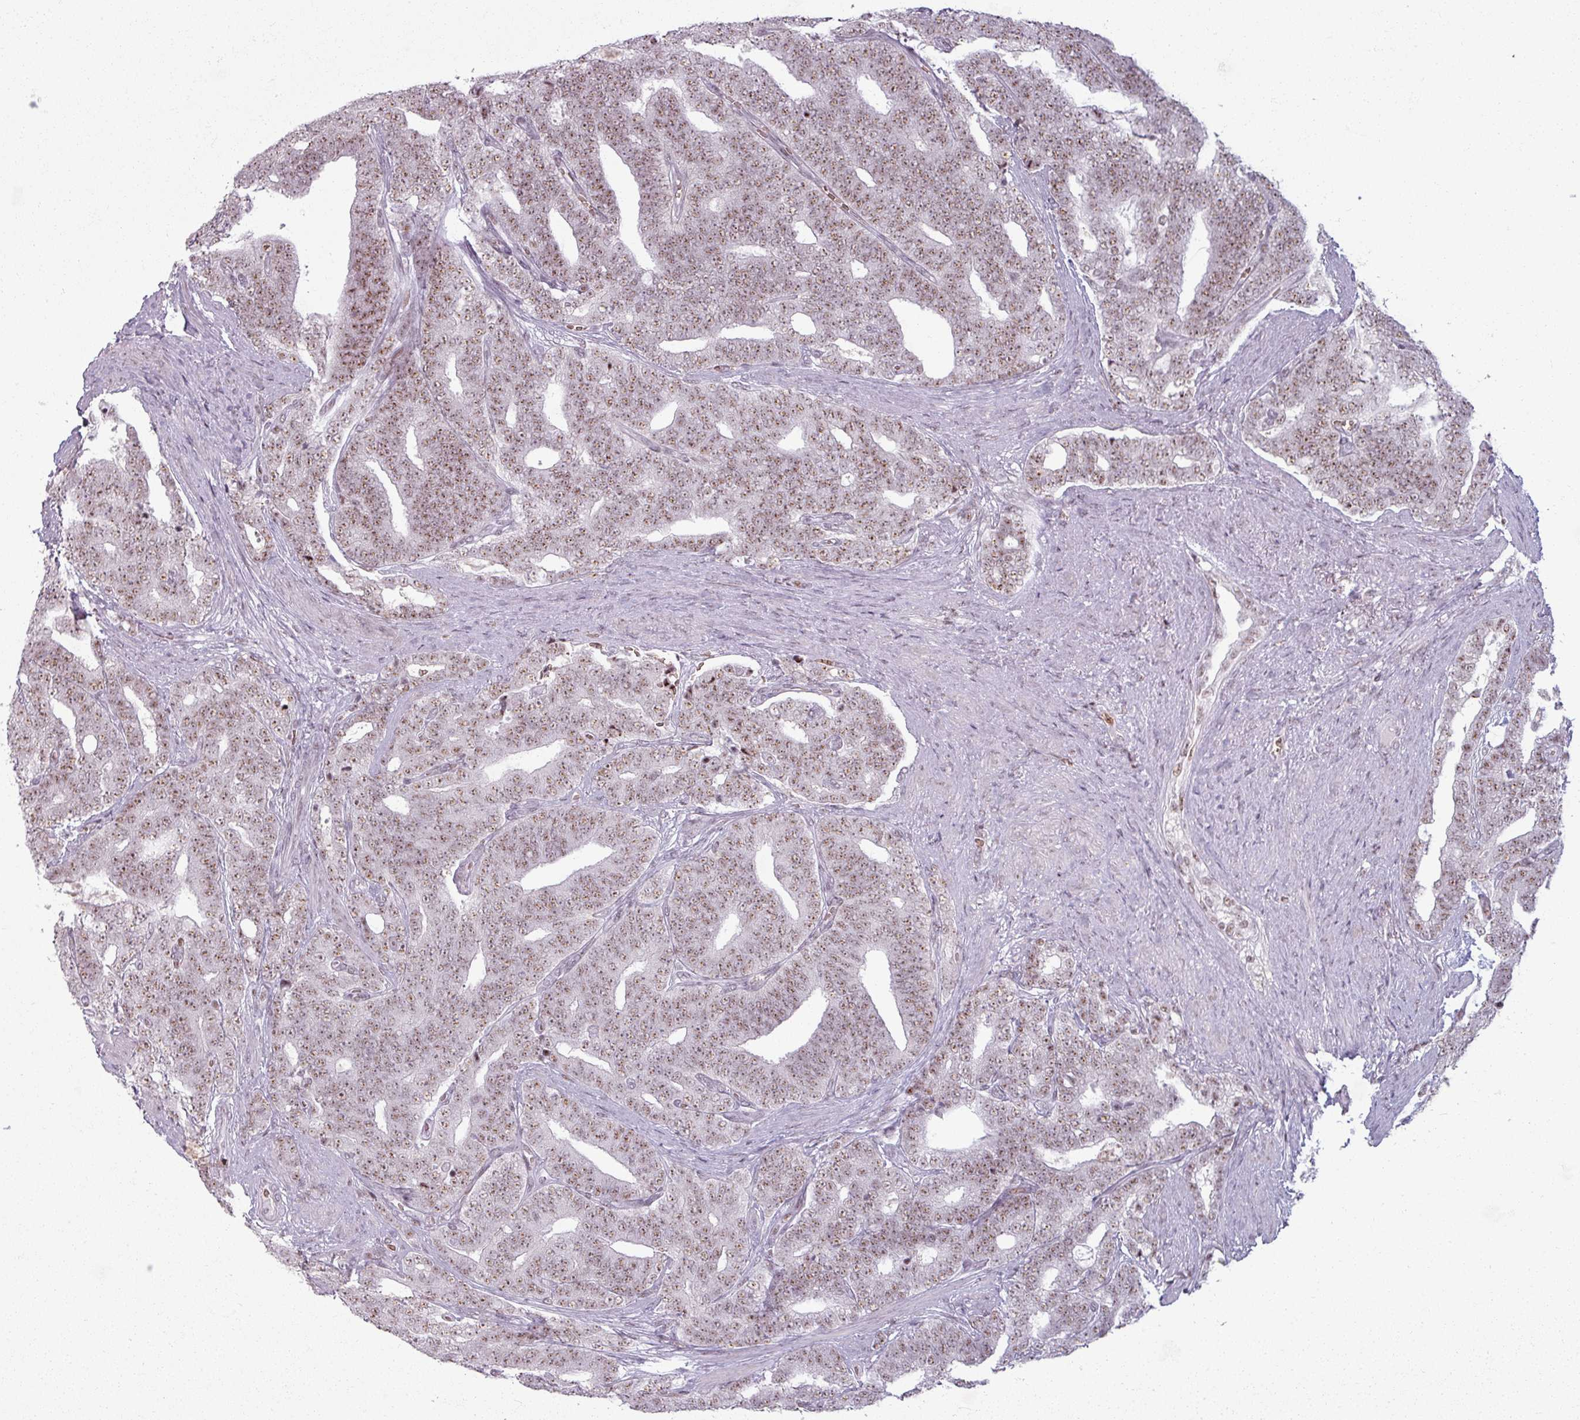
{"staining": {"intensity": "moderate", "quantity": ">75%", "location": "nuclear"}, "tissue": "prostate cancer", "cell_type": "Tumor cells", "image_type": "cancer", "snomed": [{"axis": "morphology", "description": "Adenocarcinoma, High grade"}, {"axis": "topography", "description": "Prostate and seminal vesicle, NOS"}], "caption": "Immunohistochemical staining of prostate high-grade adenocarcinoma demonstrates medium levels of moderate nuclear protein staining in approximately >75% of tumor cells.", "gene": "NCOR1", "patient": {"sex": "male", "age": 67}}